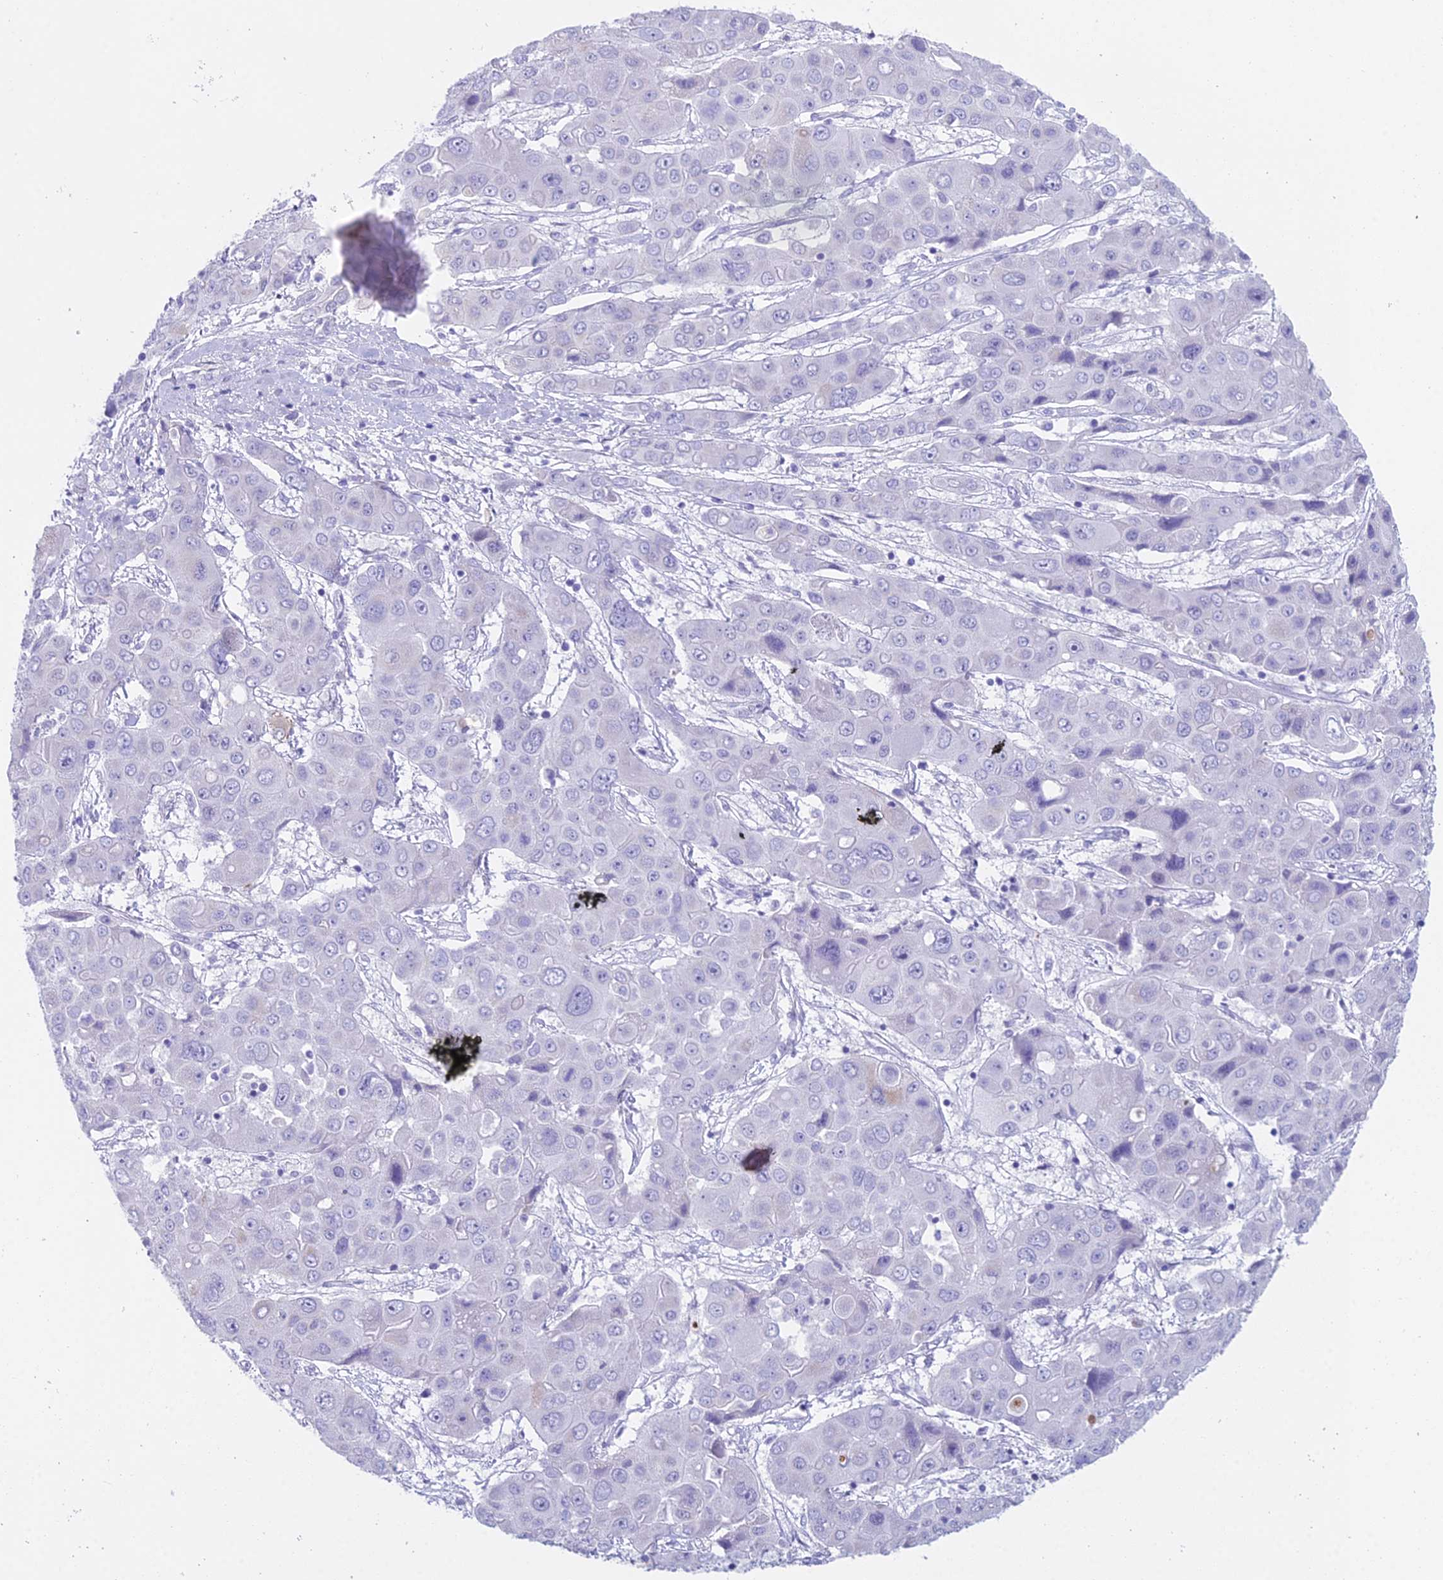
{"staining": {"intensity": "negative", "quantity": "none", "location": "none"}, "tissue": "liver cancer", "cell_type": "Tumor cells", "image_type": "cancer", "snomed": [{"axis": "morphology", "description": "Cholangiocarcinoma"}, {"axis": "topography", "description": "Liver"}], "caption": "Immunohistochemical staining of human liver cancer (cholangiocarcinoma) displays no significant staining in tumor cells. (Brightfield microscopy of DAB IHC at high magnification).", "gene": "CC2D2A", "patient": {"sex": "male", "age": 67}}